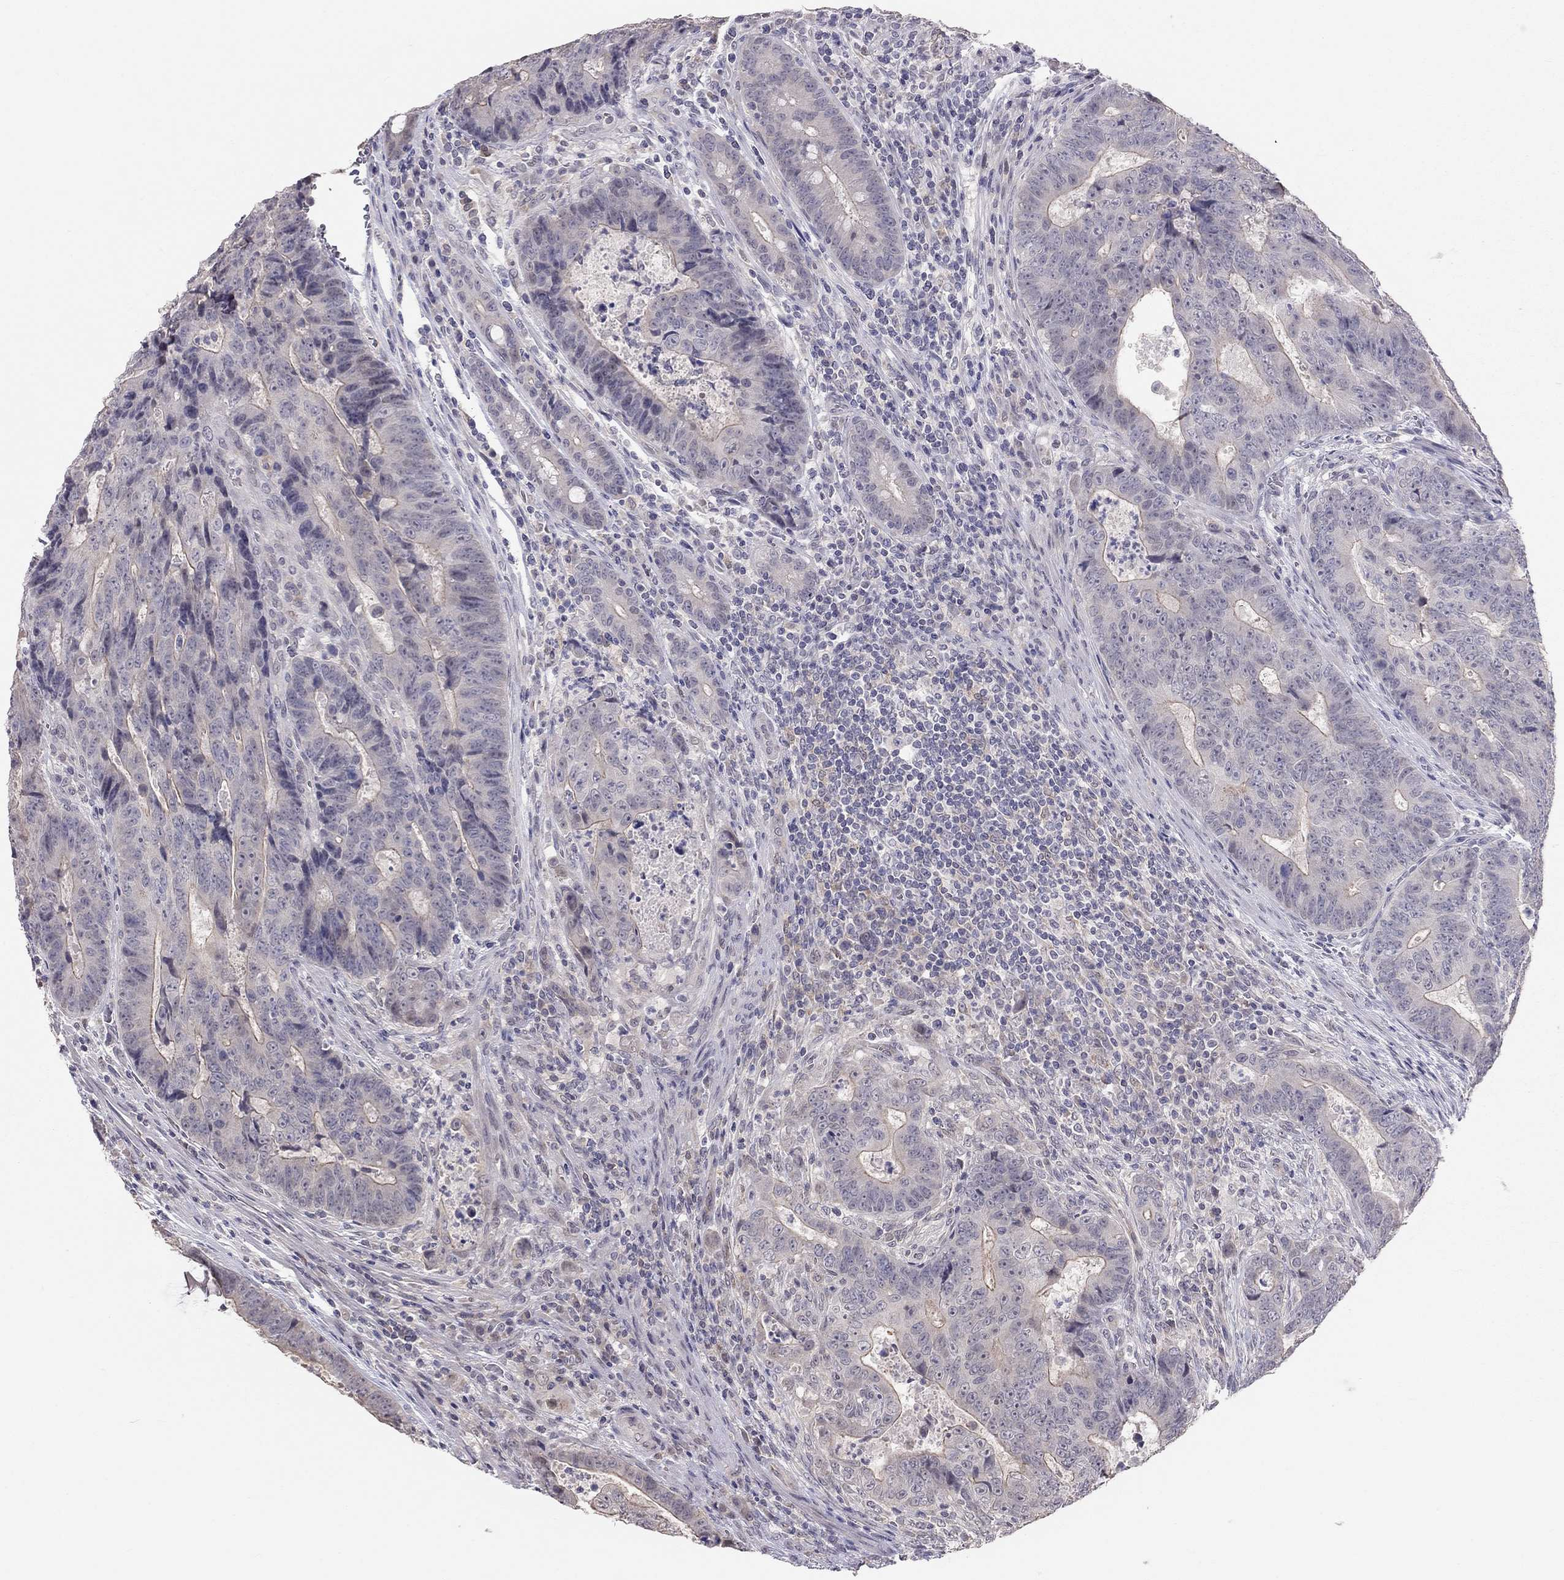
{"staining": {"intensity": "negative", "quantity": "none", "location": "none"}, "tissue": "colorectal cancer", "cell_type": "Tumor cells", "image_type": "cancer", "snomed": [{"axis": "morphology", "description": "Adenocarcinoma, NOS"}, {"axis": "topography", "description": "Colon"}], "caption": "Immunohistochemical staining of human colorectal adenocarcinoma shows no significant positivity in tumor cells. The staining is performed using DAB (3,3'-diaminobenzidine) brown chromogen with nuclei counter-stained in using hematoxylin.", "gene": "HSF2BP", "patient": {"sex": "female", "age": 48}}